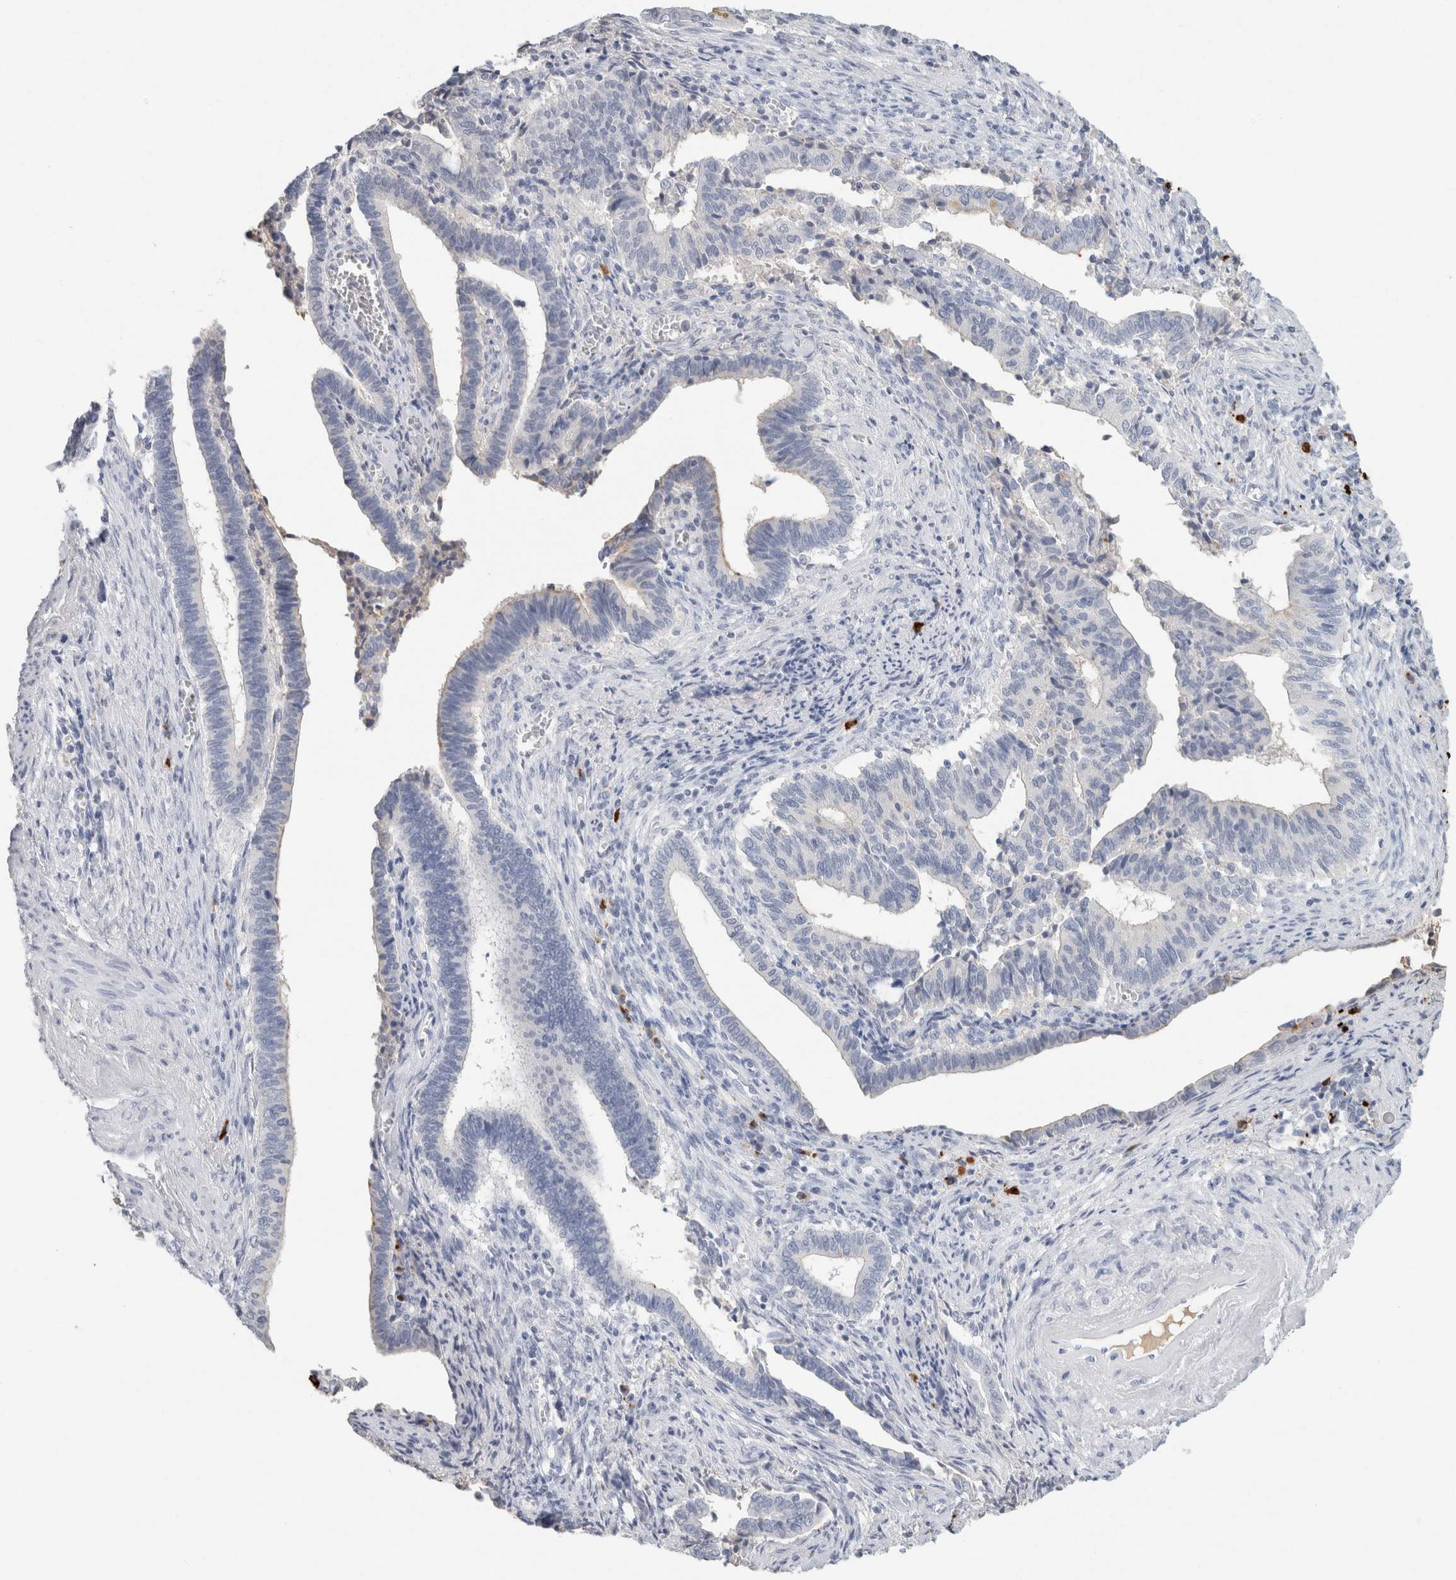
{"staining": {"intensity": "negative", "quantity": "none", "location": "none"}, "tissue": "cervical cancer", "cell_type": "Tumor cells", "image_type": "cancer", "snomed": [{"axis": "morphology", "description": "Adenocarcinoma, NOS"}, {"axis": "topography", "description": "Cervix"}], "caption": "Photomicrograph shows no significant protein positivity in tumor cells of adenocarcinoma (cervical).", "gene": "IL6", "patient": {"sex": "female", "age": 44}}